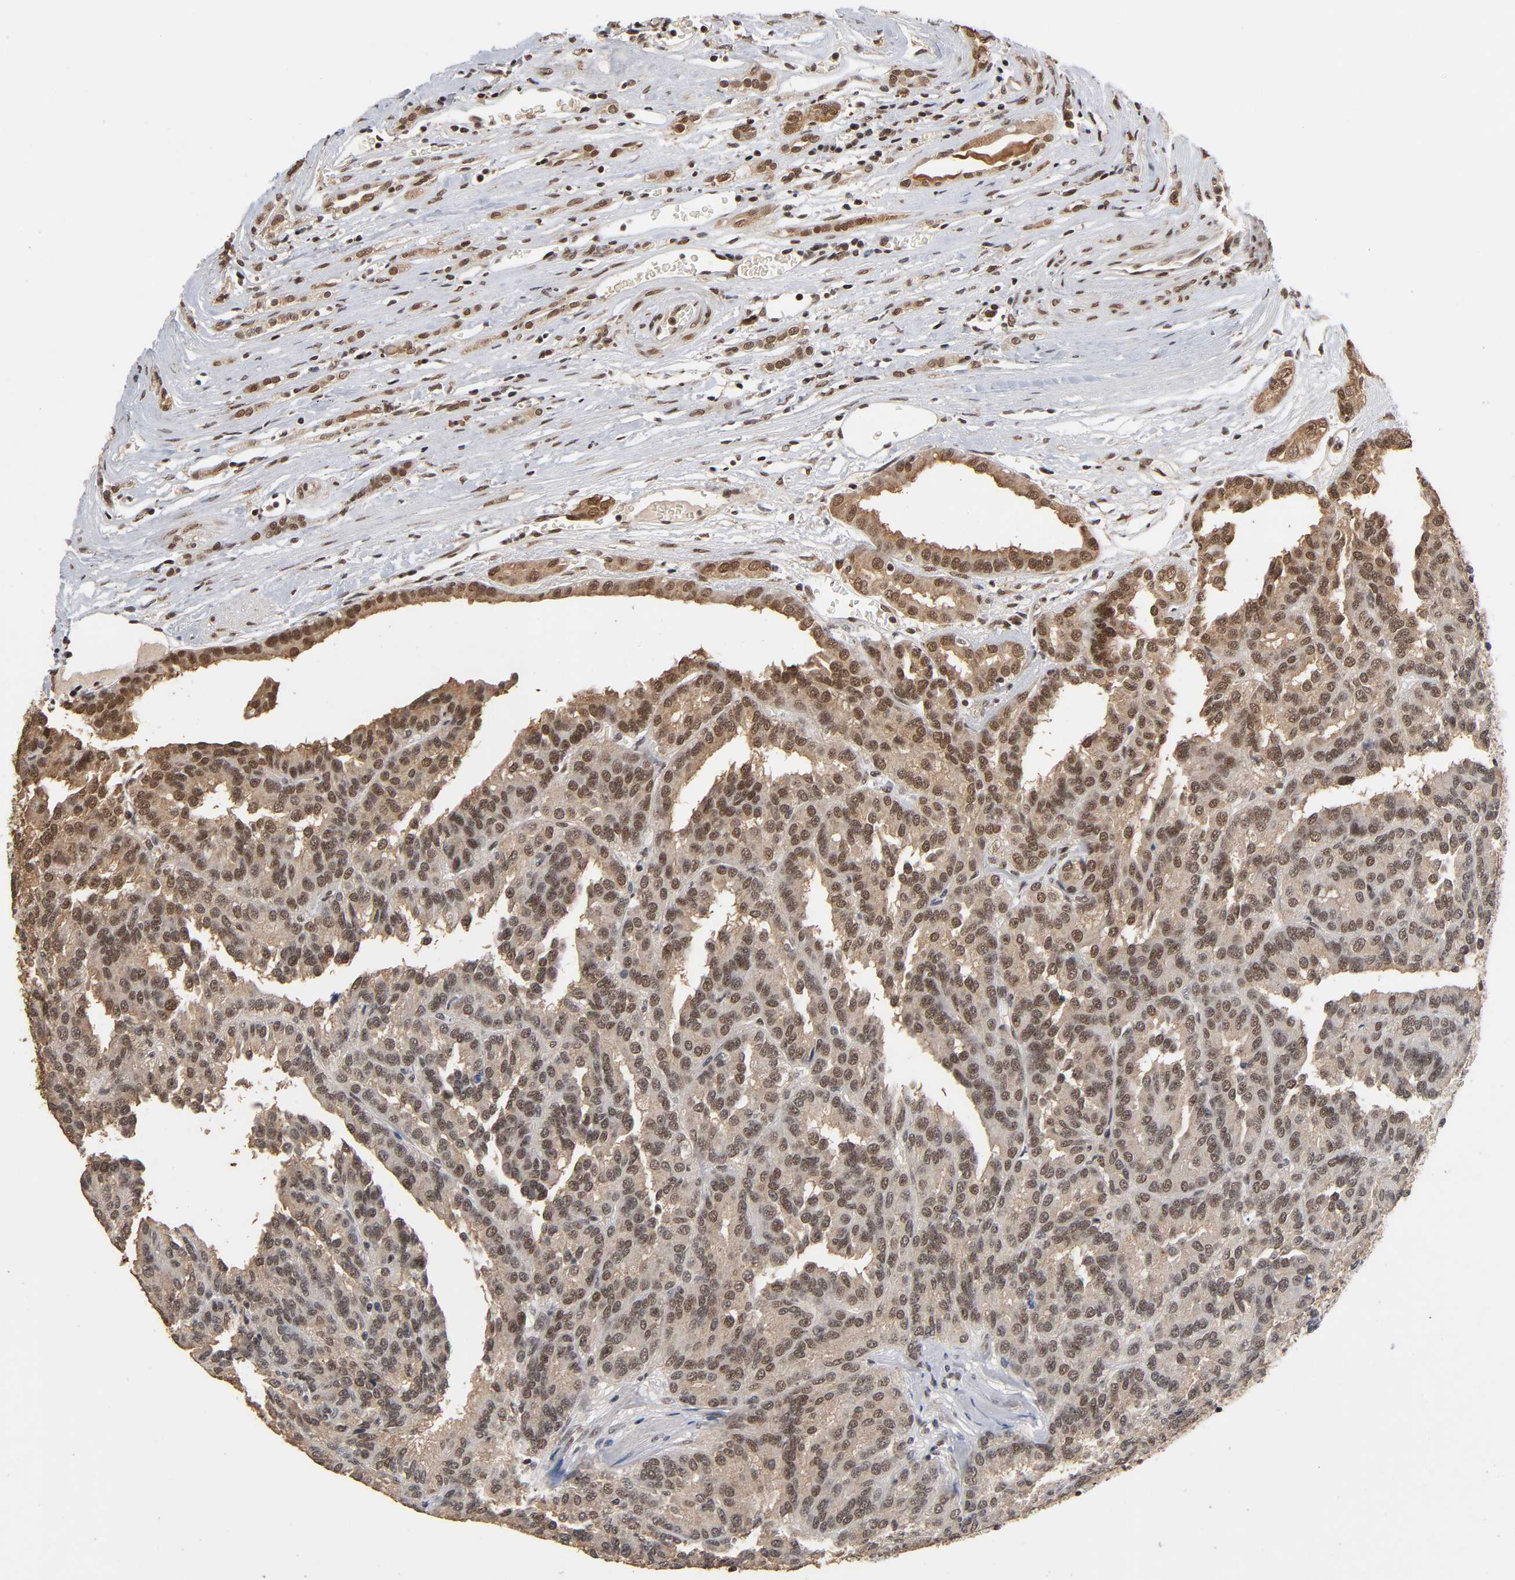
{"staining": {"intensity": "moderate", "quantity": ">75%", "location": "cytoplasmic/membranous,nuclear"}, "tissue": "renal cancer", "cell_type": "Tumor cells", "image_type": "cancer", "snomed": [{"axis": "morphology", "description": "Adenocarcinoma, NOS"}, {"axis": "topography", "description": "Kidney"}], "caption": "IHC micrograph of human adenocarcinoma (renal) stained for a protein (brown), which demonstrates medium levels of moderate cytoplasmic/membranous and nuclear positivity in approximately >75% of tumor cells.", "gene": "ZNF384", "patient": {"sex": "male", "age": 46}}